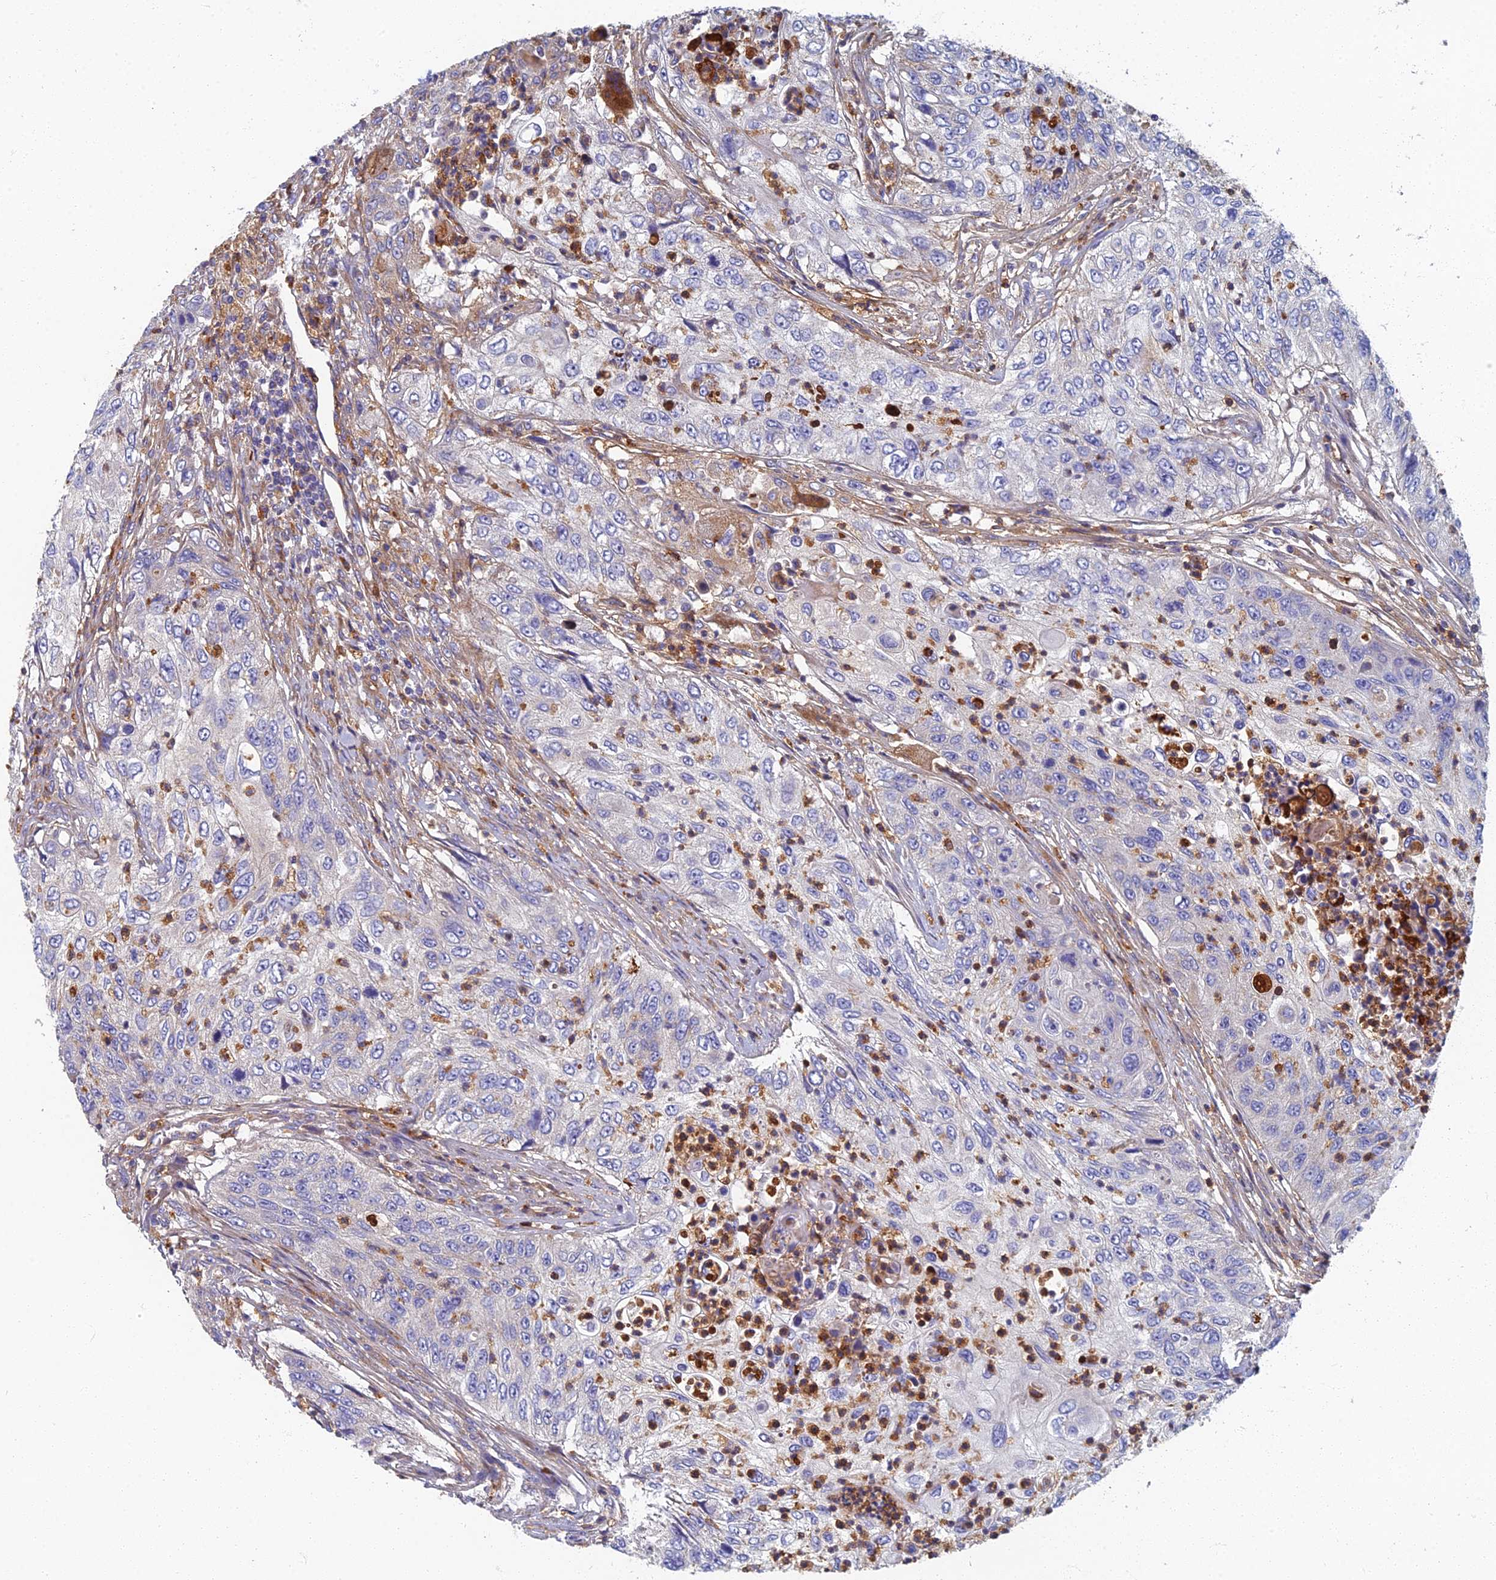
{"staining": {"intensity": "negative", "quantity": "none", "location": "none"}, "tissue": "urothelial cancer", "cell_type": "Tumor cells", "image_type": "cancer", "snomed": [{"axis": "morphology", "description": "Urothelial carcinoma, High grade"}, {"axis": "topography", "description": "Urinary bladder"}], "caption": "Human urothelial carcinoma (high-grade) stained for a protein using IHC reveals no staining in tumor cells.", "gene": "RNASEK", "patient": {"sex": "female", "age": 60}}